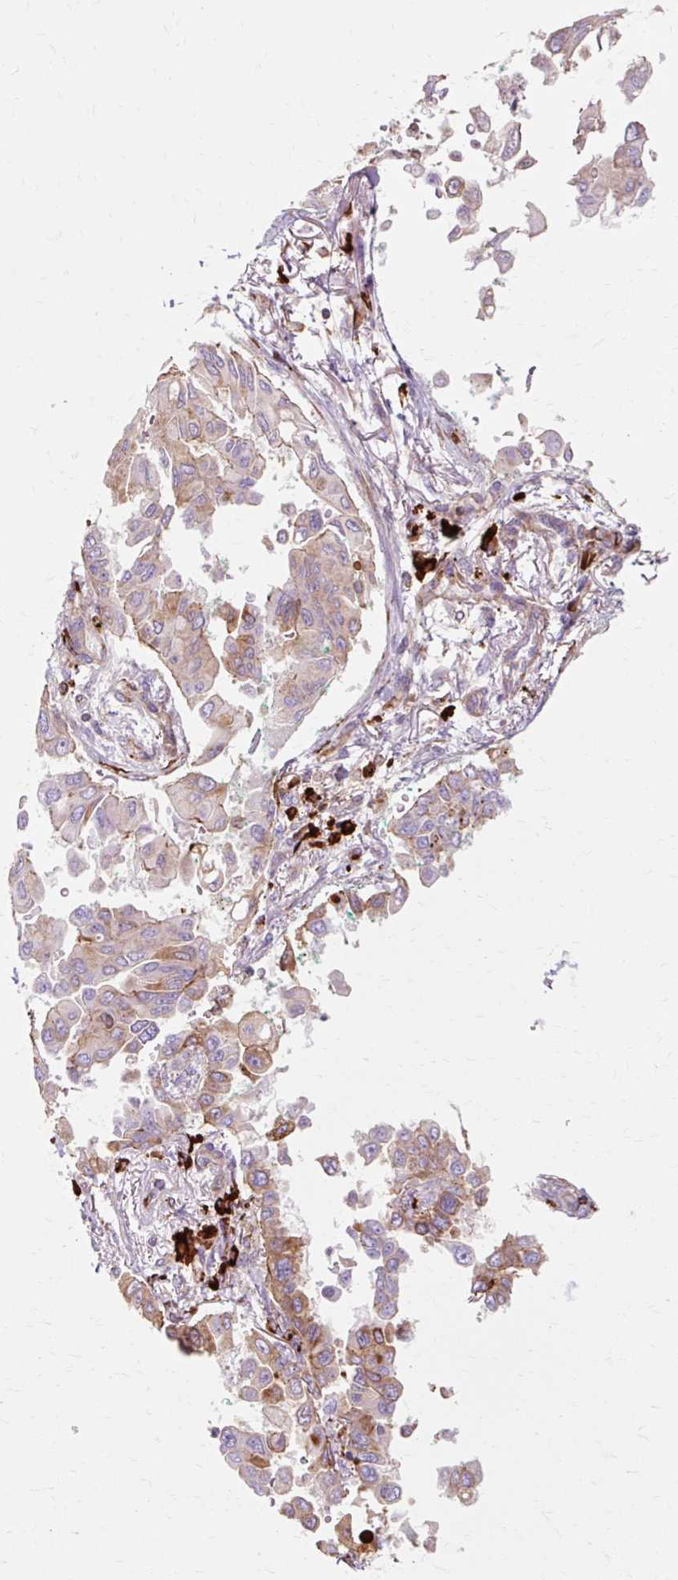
{"staining": {"intensity": "moderate", "quantity": ">75%", "location": "cytoplasmic/membranous"}, "tissue": "lung cancer", "cell_type": "Tumor cells", "image_type": "cancer", "snomed": [{"axis": "morphology", "description": "Adenocarcinoma, NOS"}, {"axis": "topography", "description": "Lung"}], "caption": "This photomicrograph exhibits immunohistochemistry (IHC) staining of human lung adenocarcinoma, with medium moderate cytoplasmic/membranous positivity in about >75% of tumor cells.", "gene": "TBC1D2B", "patient": {"sex": "female", "age": 67}}